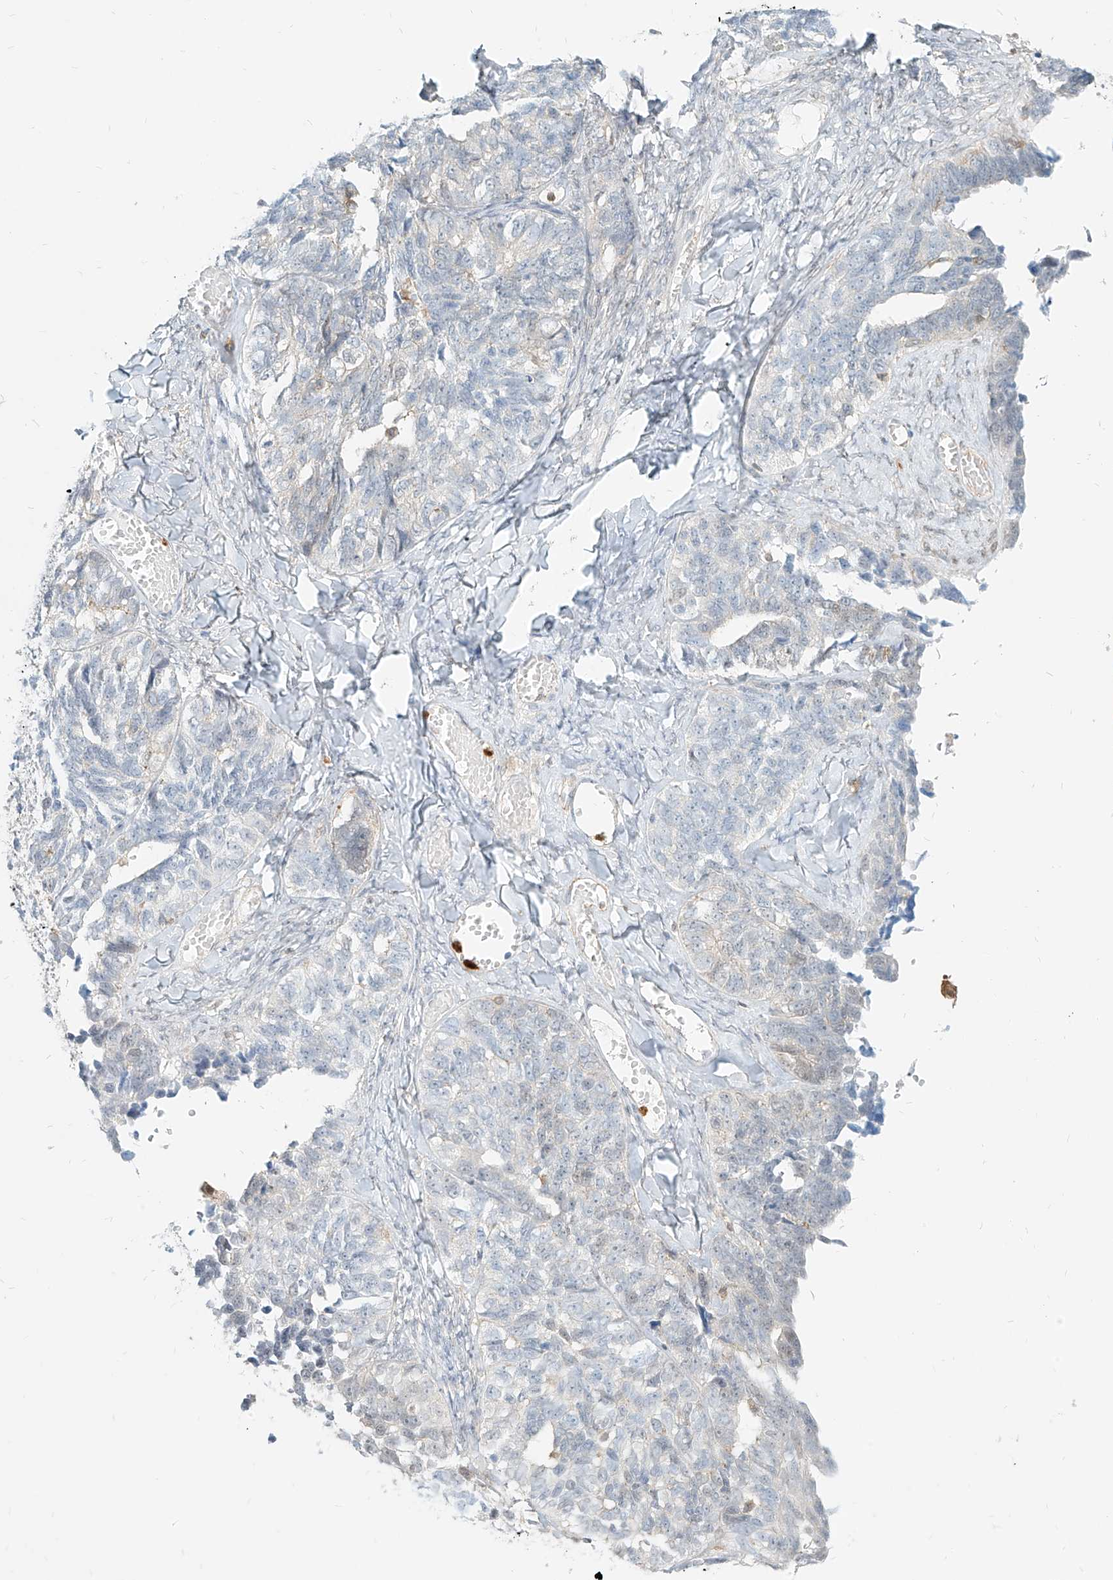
{"staining": {"intensity": "negative", "quantity": "none", "location": "none"}, "tissue": "ovarian cancer", "cell_type": "Tumor cells", "image_type": "cancer", "snomed": [{"axis": "morphology", "description": "Cystadenocarcinoma, serous, NOS"}, {"axis": "topography", "description": "Ovary"}], "caption": "Immunohistochemistry photomicrograph of human ovarian cancer (serous cystadenocarcinoma) stained for a protein (brown), which exhibits no expression in tumor cells.", "gene": "PGD", "patient": {"sex": "female", "age": 79}}